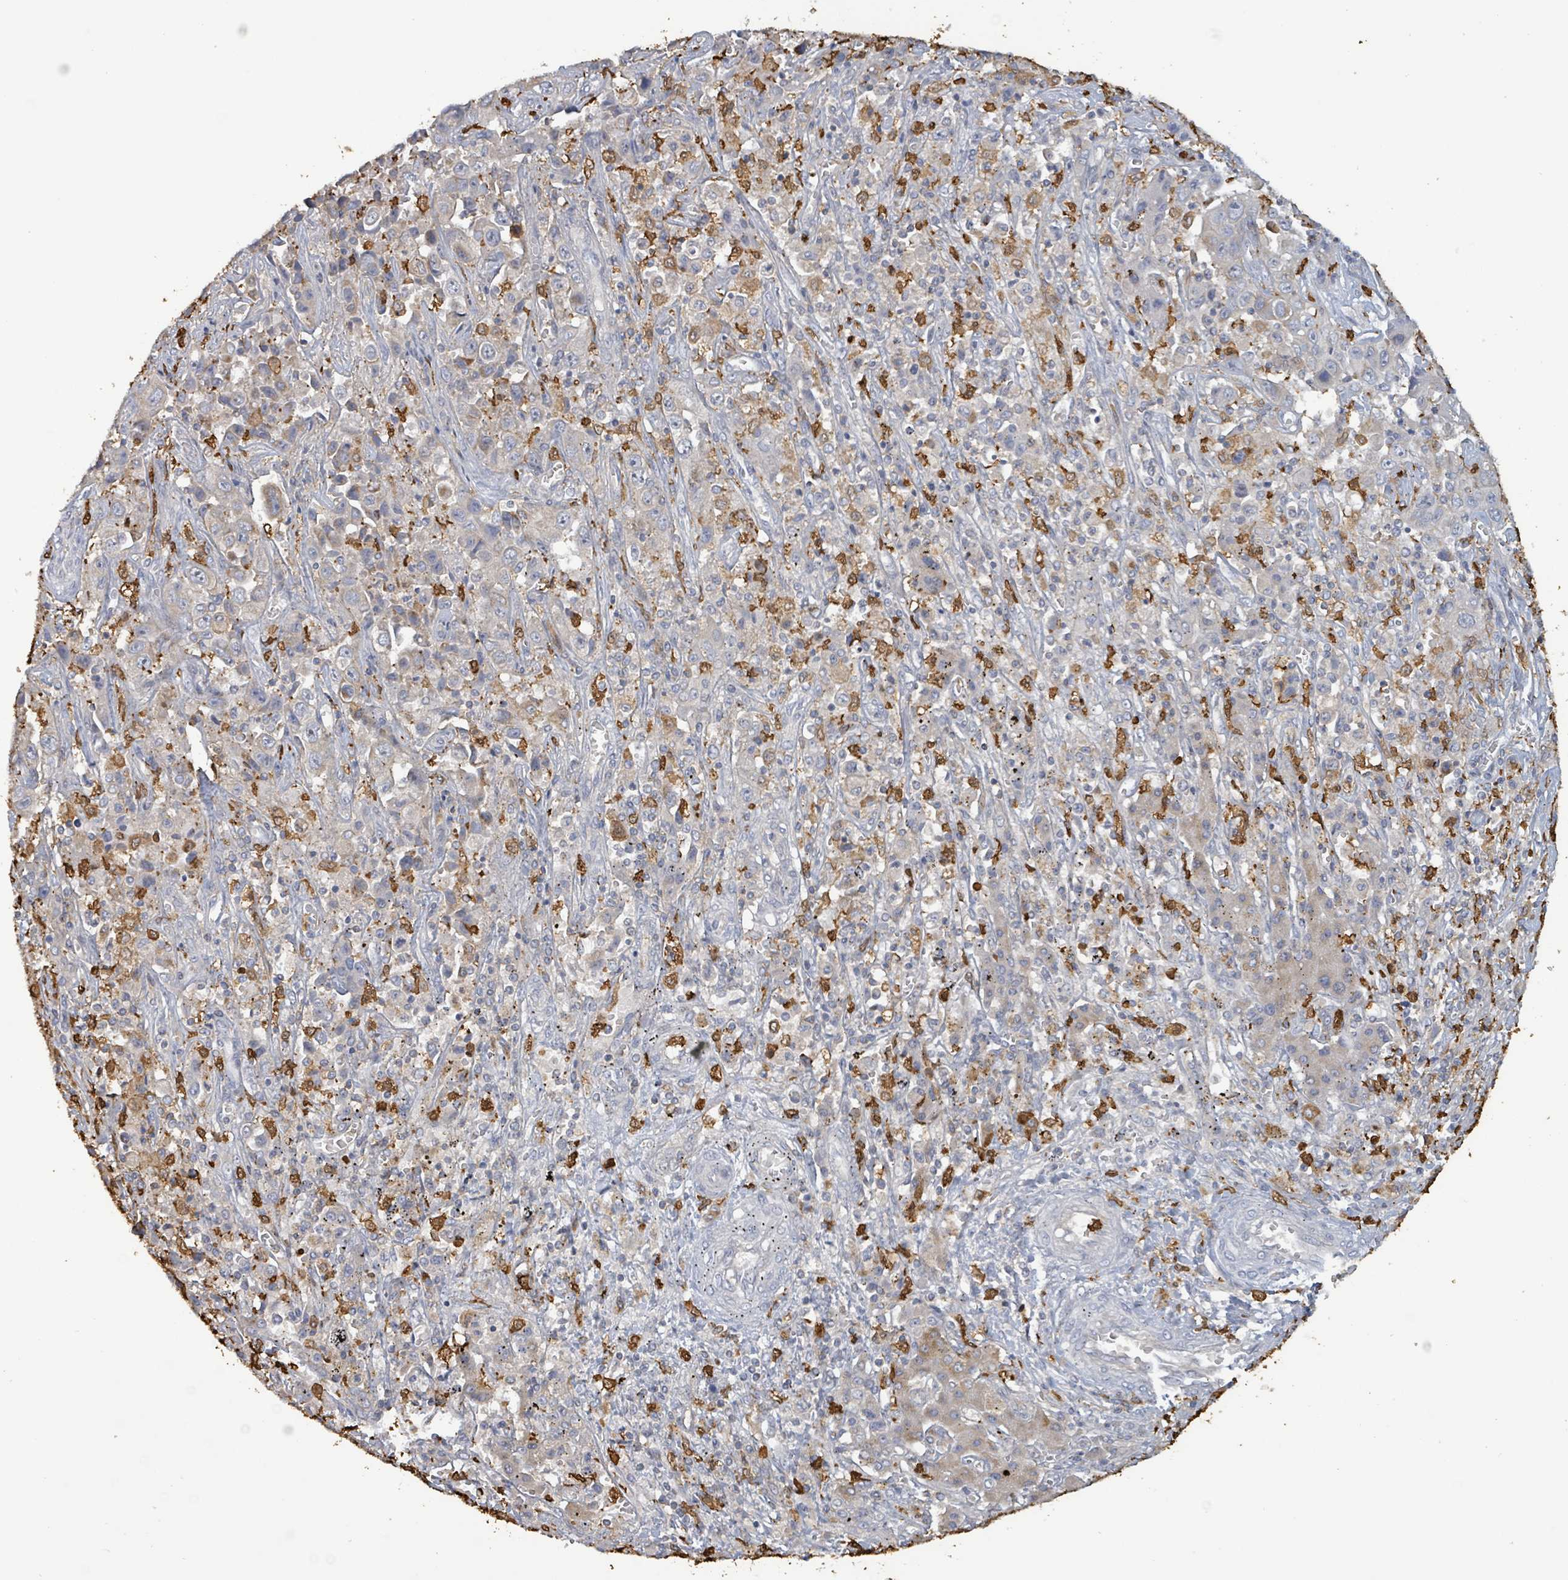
{"staining": {"intensity": "moderate", "quantity": "25%-75%", "location": "cytoplasmic/membranous"}, "tissue": "liver cancer", "cell_type": "Tumor cells", "image_type": "cancer", "snomed": [{"axis": "morphology", "description": "Cholangiocarcinoma"}, {"axis": "topography", "description": "Liver"}], "caption": "Liver cholangiocarcinoma stained for a protein shows moderate cytoplasmic/membranous positivity in tumor cells.", "gene": "FAM210A", "patient": {"sex": "female", "age": 52}}